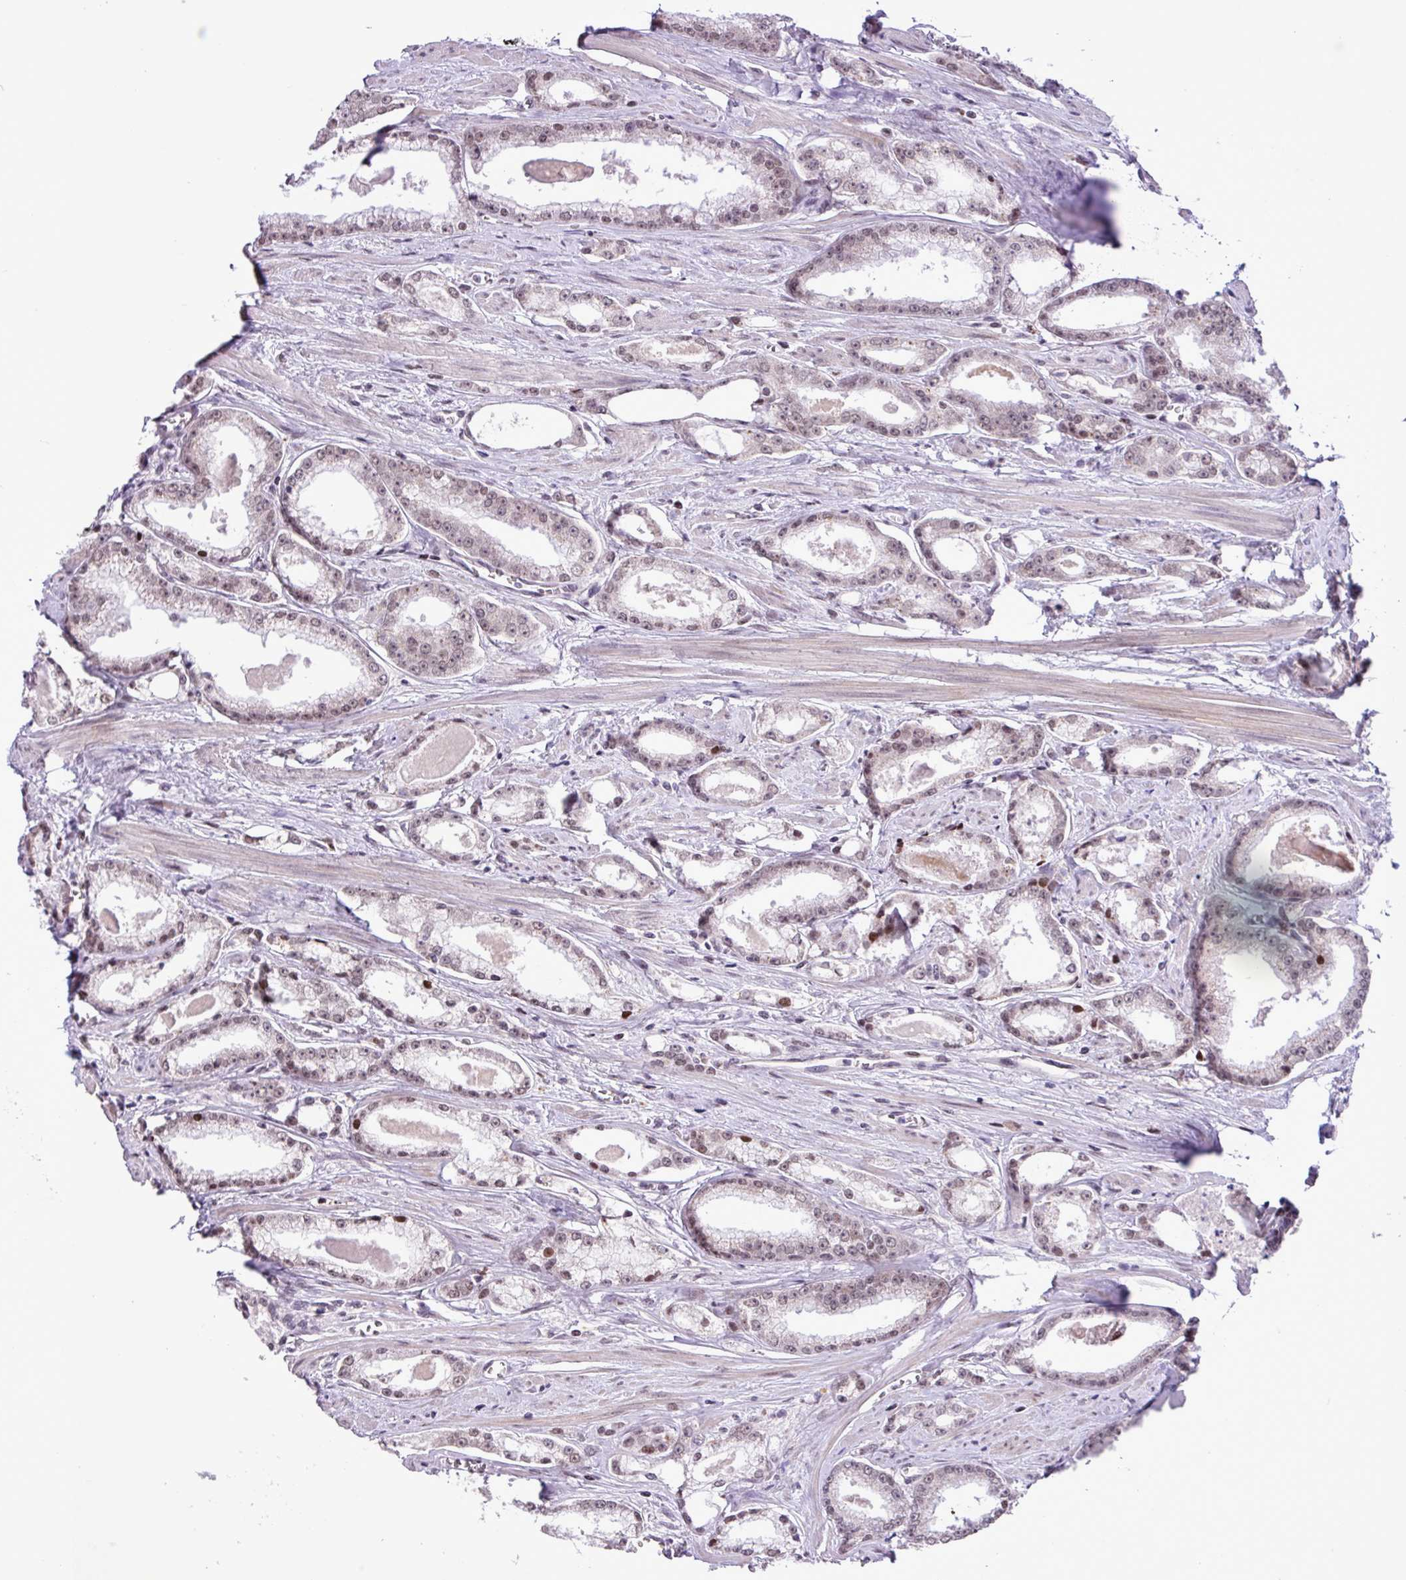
{"staining": {"intensity": "weak", "quantity": "25%-75%", "location": "nuclear"}, "tissue": "prostate cancer", "cell_type": "Tumor cells", "image_type": "cancer", "snomed": [{"axis": "morphology", "description": "Adenocarcinoma, Low grade"}, {"axis": "topography", "description": "Prostate and seminal vesicle, NOS"}], "caption": "Tumor cells exhibit low levels of weak nuclear staining in approximately 25%-75% of cells in human prostate adenocarcinoma (low-grade).", "gene": "ZNF354A", "patient": {"sex": "male", "age": 60}}